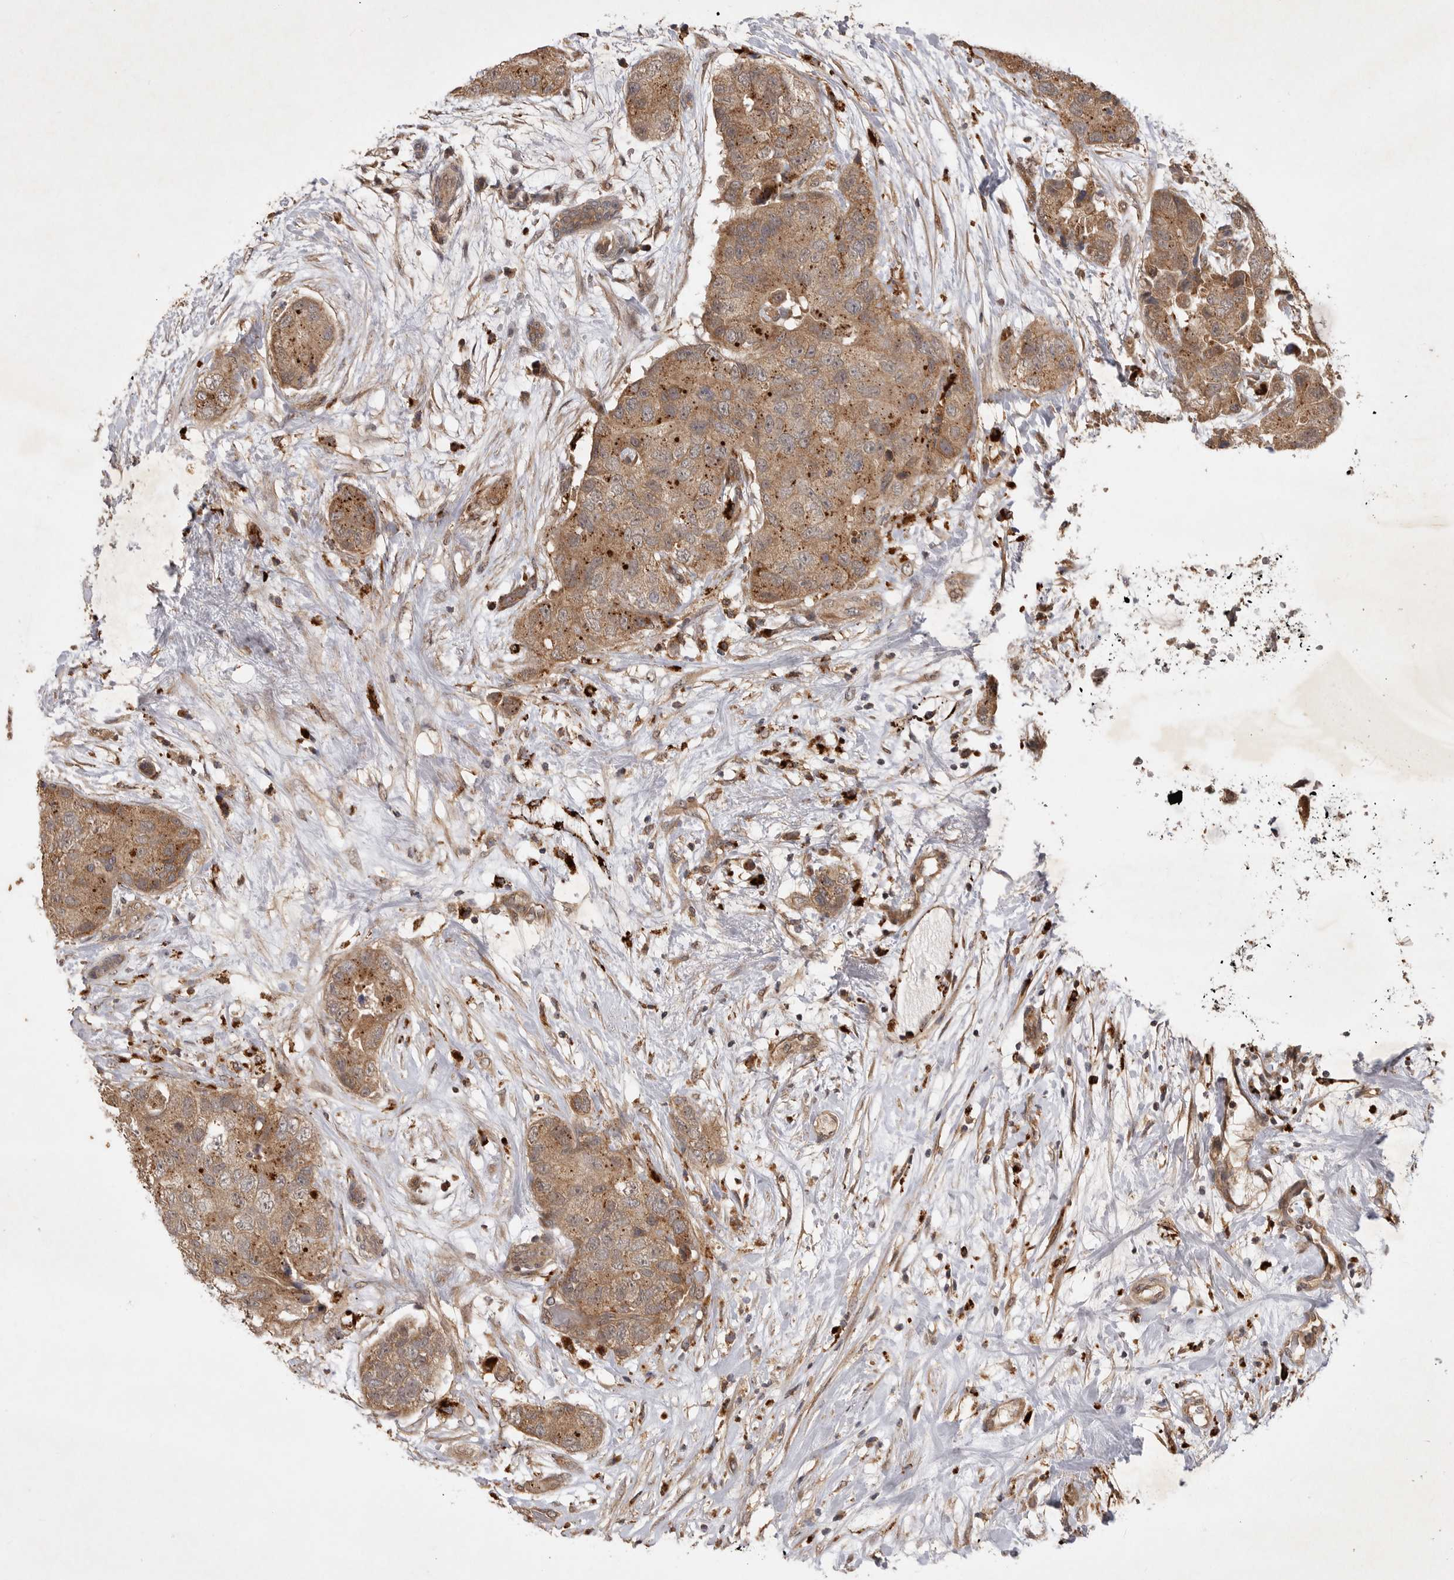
{"staining": {"intensity": "moderate", "quantity": ">75%", "location": "cytoplasmic/membranous"}, "tissue": "breast cancer", "cell_type": "Tumor cells", "image_type": "cancer", "snomed": [{"axis": "morphology", "description": "Duct carcinoma"}, {"axis": "topography", "description": "Breast"}], "caption": "DAB (3,3'-diaminobenzidine) immunohistochemical staining of human breast infiltrating ductal carcinoma reveals moderate cytoplasmic/membranous protein staining in about >75% of tumor cells.", "gene": "ZNF232", "patient": {"sex": "female", "age": 62}}